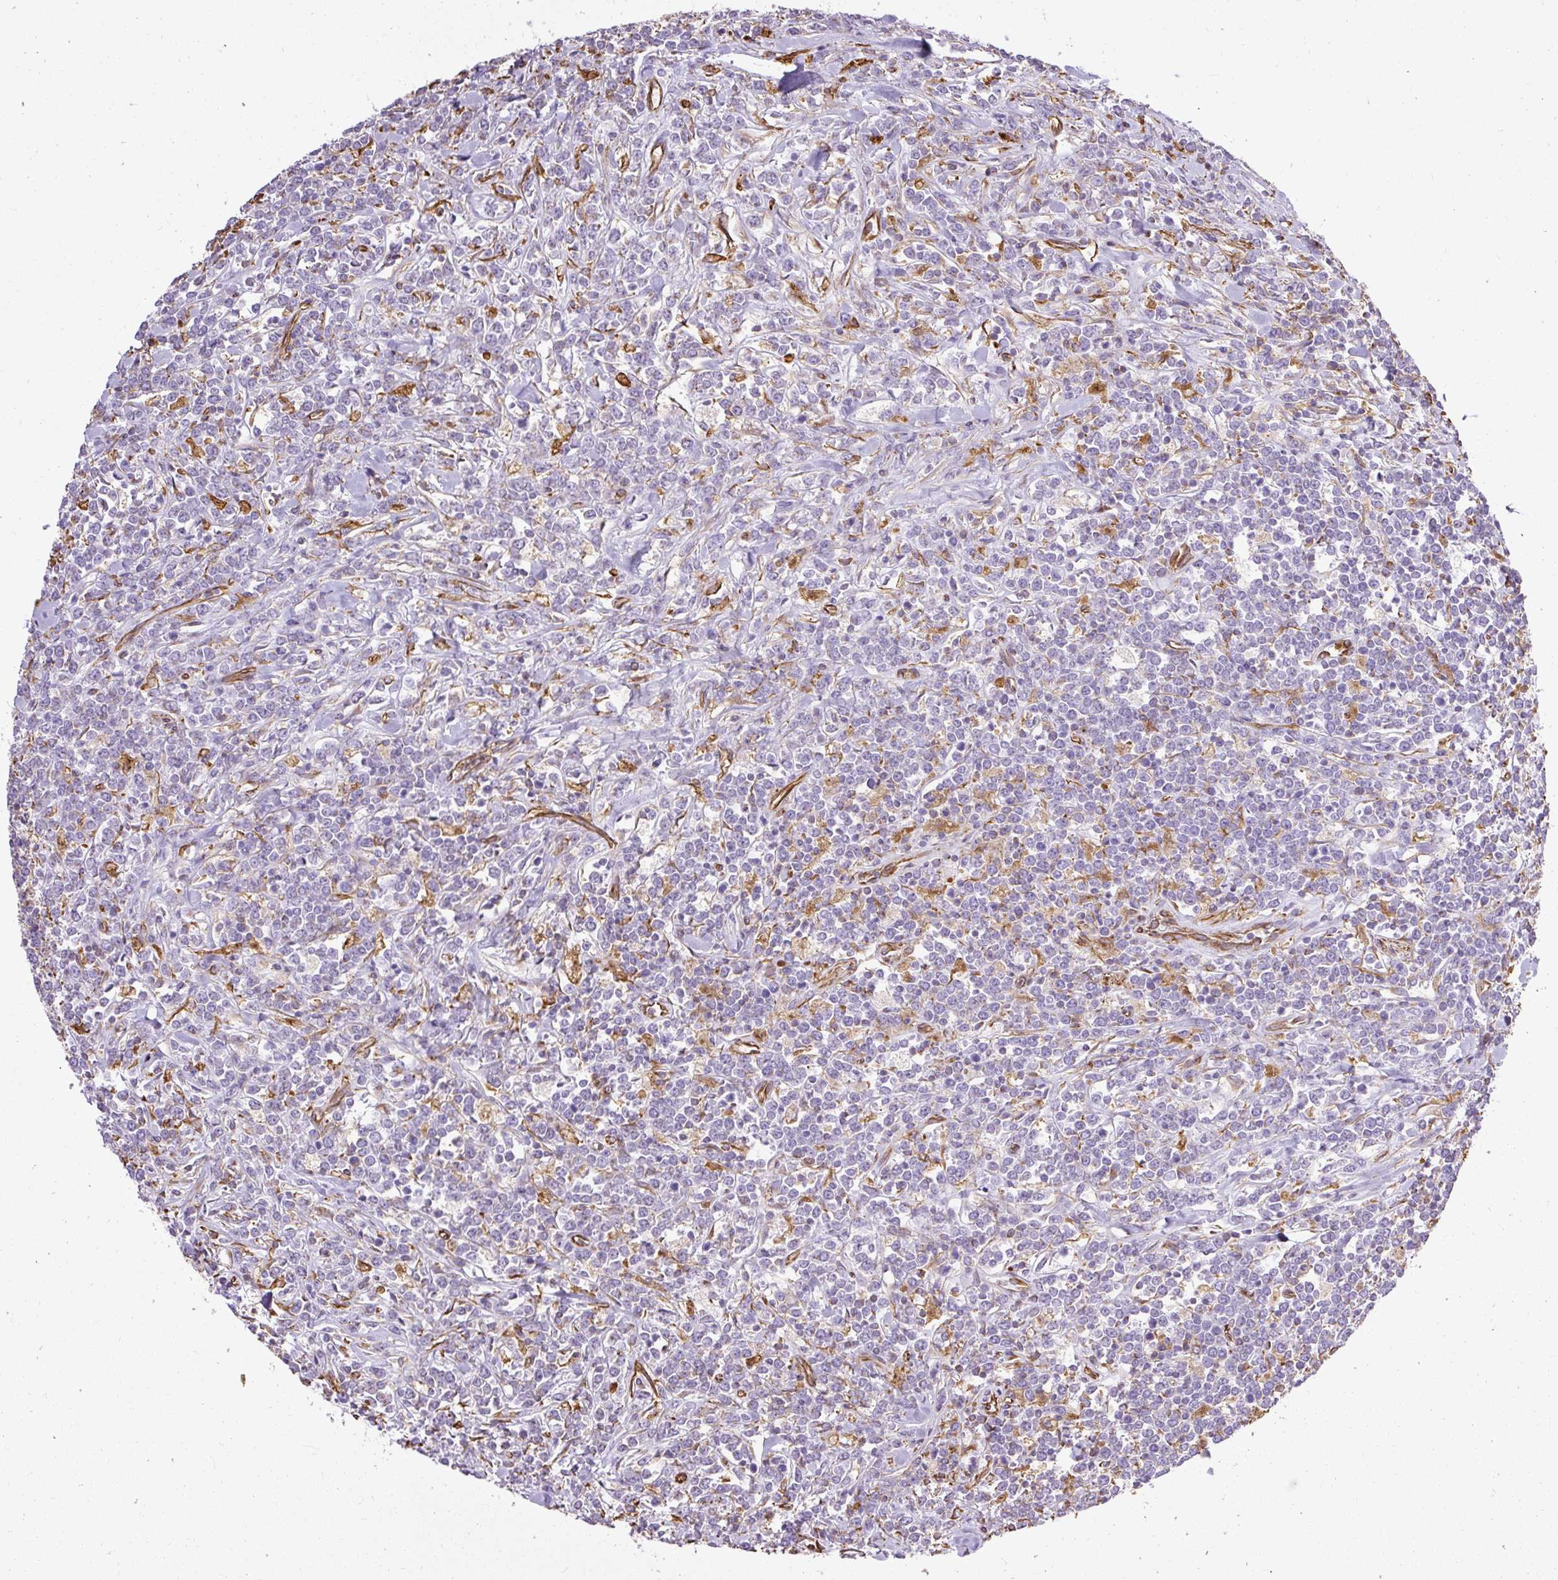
{"staining": {"intensity": "negative", "quantity": "none", "location": "none"}, "tissue": "lymphoma", "cell_type": "Tumor cells", "image_type": "cancer", "snomed": [{"axis": "morphology", "description": "Malignant lymphoma, non-Hodgkin's type, High grade"}, {"axis": "topography", "description": "Small intestine"}, {"axis": "topography", "description": "Colon"}], "caption": "Immunohistochemistry histopathology image of human high-grade malignant lymphoma, non-Hodgkin's type stained for a protein (brown), which exhibits no staining in tumor cells.", "gene": "PLS1", "patient": {"sex": "male", "age": 8}}